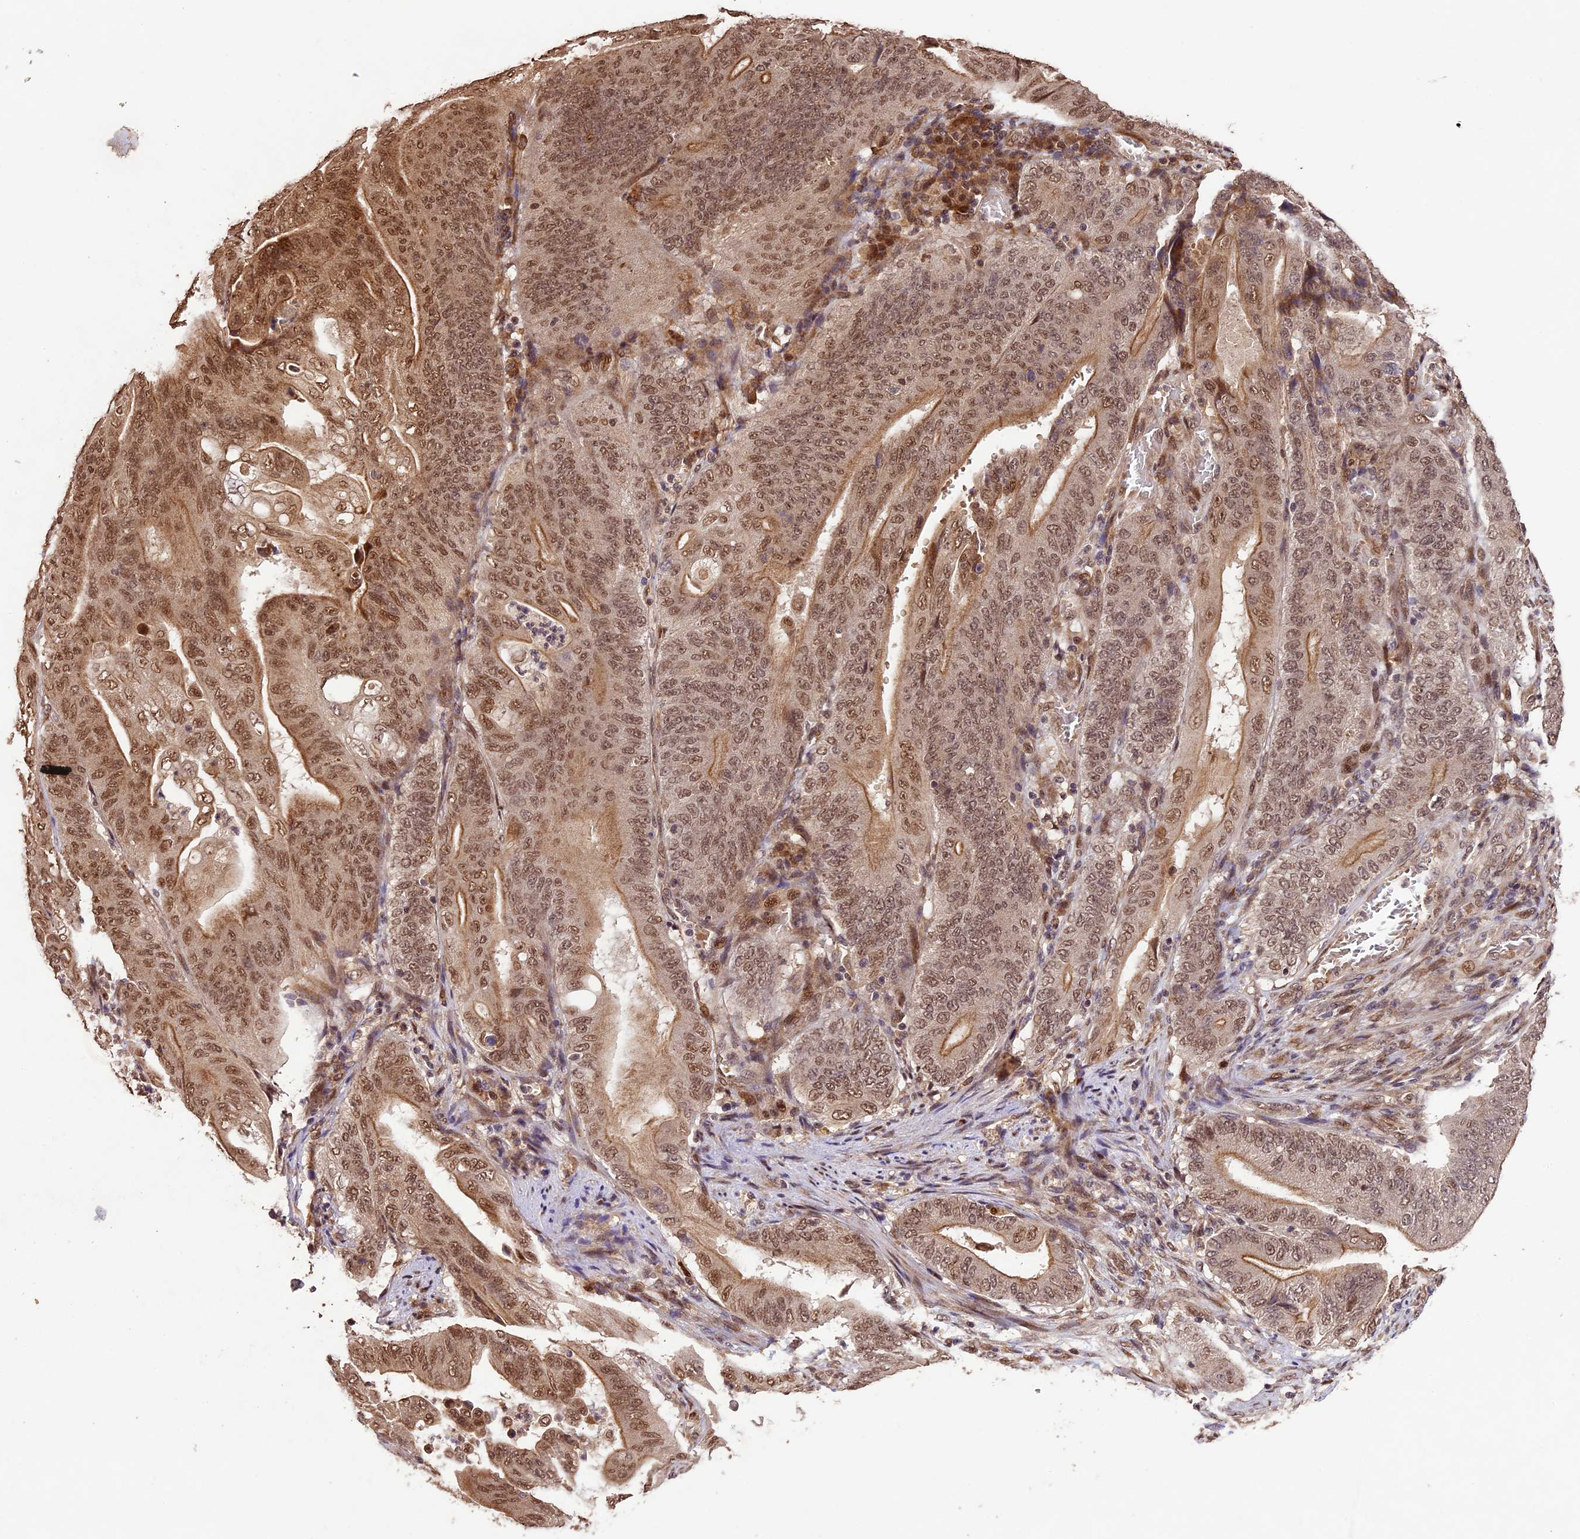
{"staining": {"intensity": "moderate", "quantity": ">75%", "location": "cytoplasmic/membranous,nuclear"}, "tissue": "stomach cancer", "cell_type": "Tumor cells", "image_type": "cancer", "snomed": [{"axis": "morphology", "description": "Adenocarcinoma, NOS"}, {"axis": "topography", "description": "Stomach"}], "caption": "Tumor cells exhibit medium levels of moderate cytoplasmic/membranous and nuclear expression in about >75% of cells in human stomach adenocarcinoma.", "gene": "CDKN2AIP", "patient": {"sex": "female", "age": 73}}